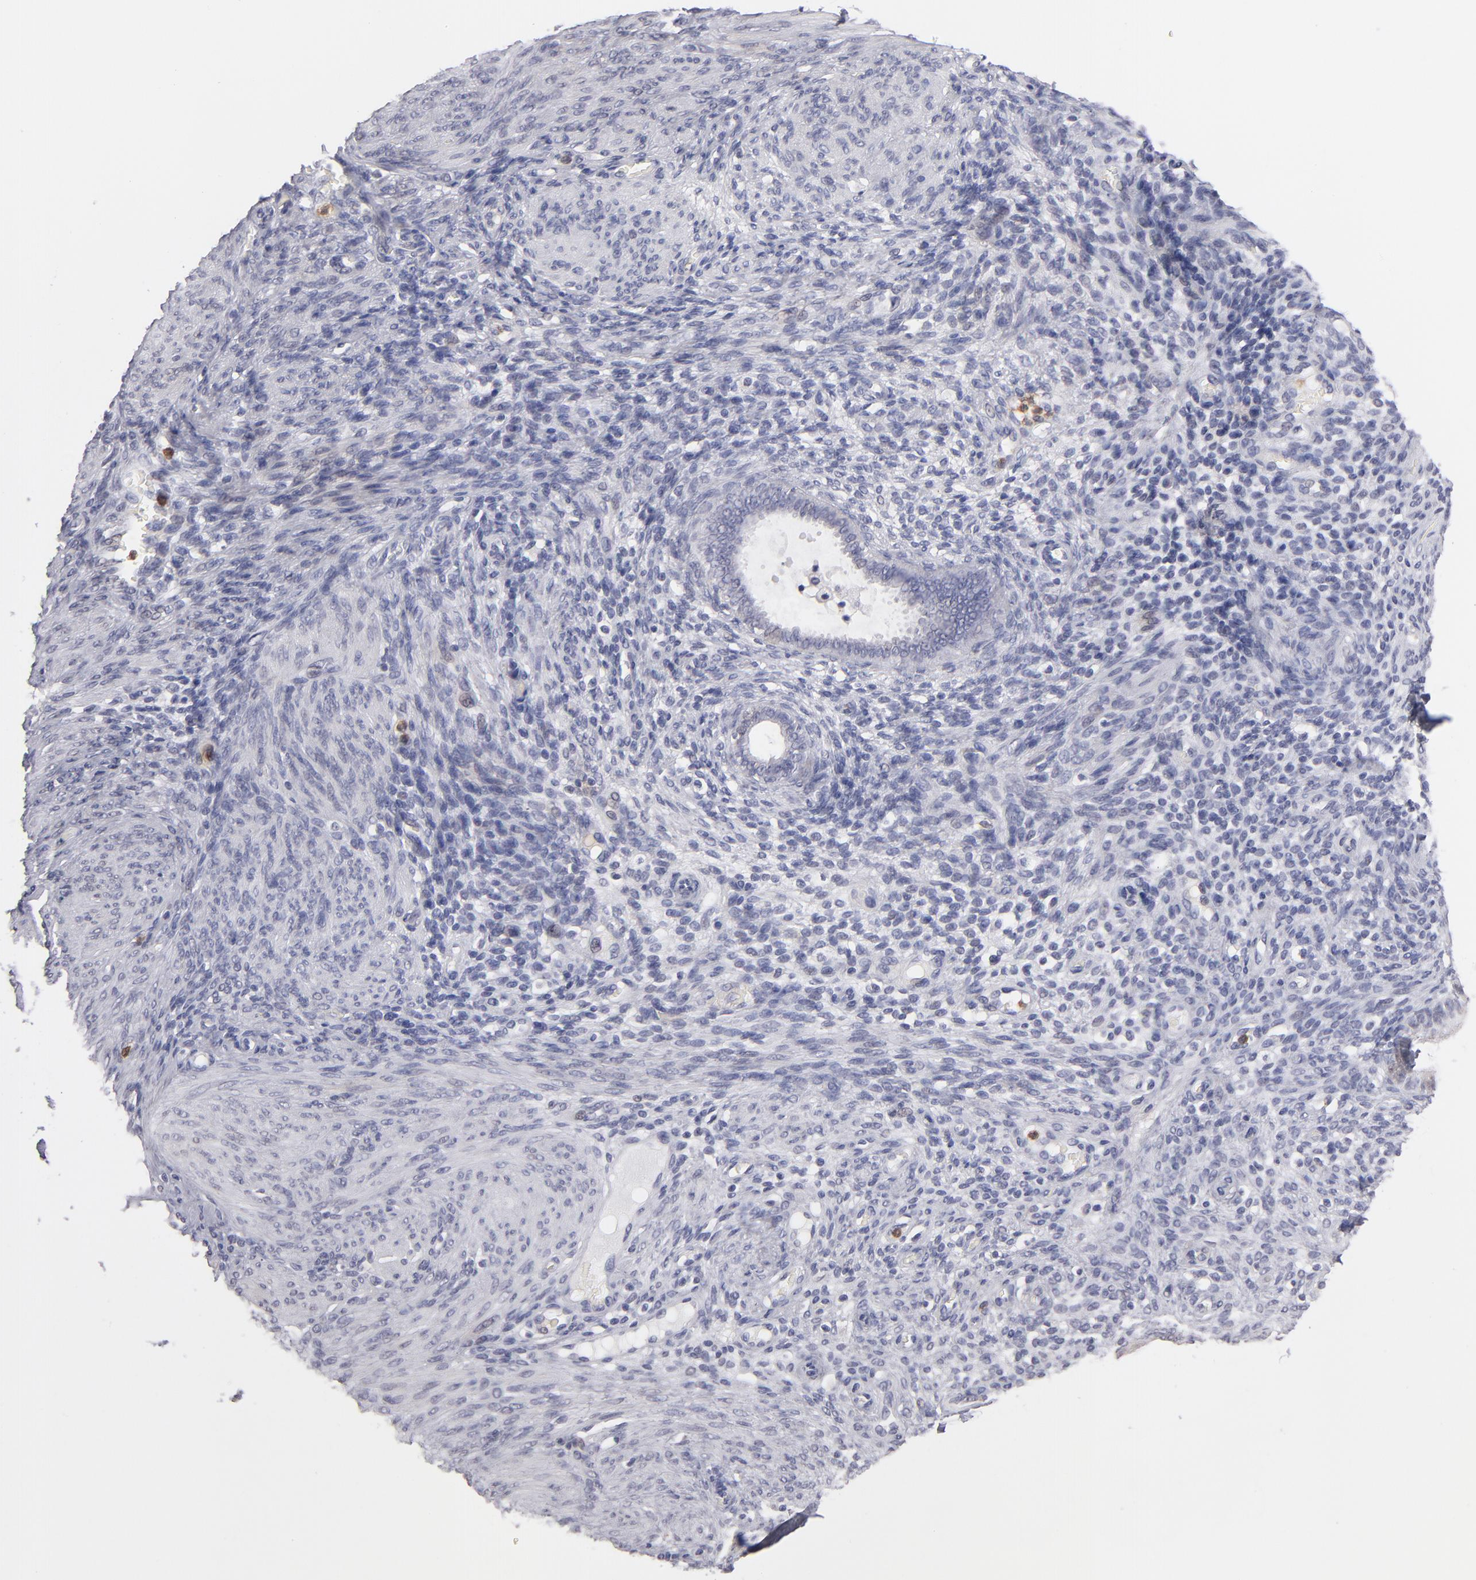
{"staining": {"intensity": "negative", "quantity": "none", "location": "none"}, "tissue": "endometrium", "cell_type": "Cells in endometrial stroma", "image_type": "normal", "snomed": [{"axis": "morphology", "description": "Normal tissue, NOS"}, {"axis": "topography", "description": "Endometrium"}], "caption": "This micrograph is of normal endometrium stained with IHC to label a protein in brown with the nuclei are counter-stained blue. There is no expression in cells in endometrial stroma. Brightfield microscopy of IHC stained with DAB (3,3'-diaminobenzidine) (brown) and hematoxylin (blue), captured at high magnification.", "gene": "MGAM", "patient": {"sex": "female", "age": 72}}